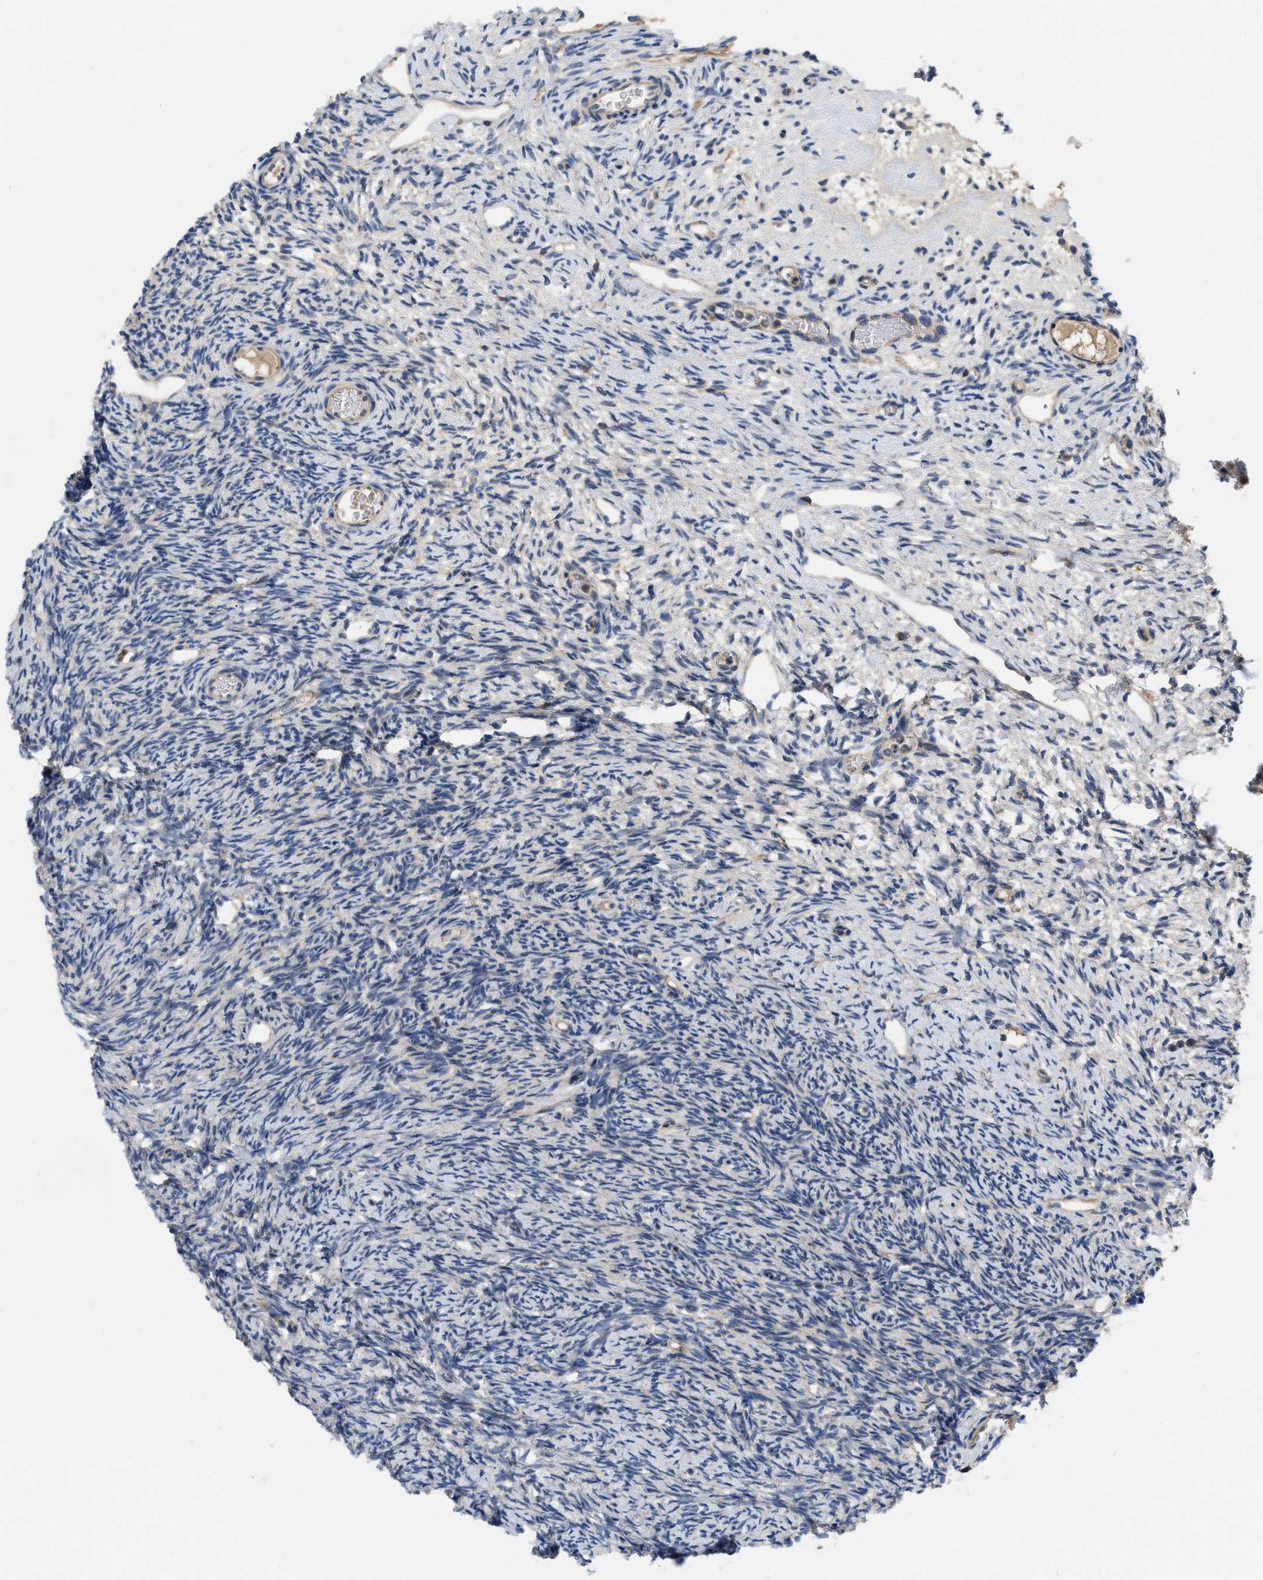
{"staining": {"intensity": "moderate", "quantity": ">75%", "location": "cytoplasmic/membranous"}, "tissue": "ovary", "cell_type": "Follicle cells", "image_type": "normal", "snomed": [{"axis": "morphology", "description": "Normal tissue, NOS"}, {"axis": "topography", "description": "Ovary"}], "caption": "Brown immunohistochemical staining in benign ovary reveals moderate cytoplasmic/membranous positivity in approximately >75% of follicle cells.", "gene": "TMEM131", "patient": {"sex": "female", "age": 33}}